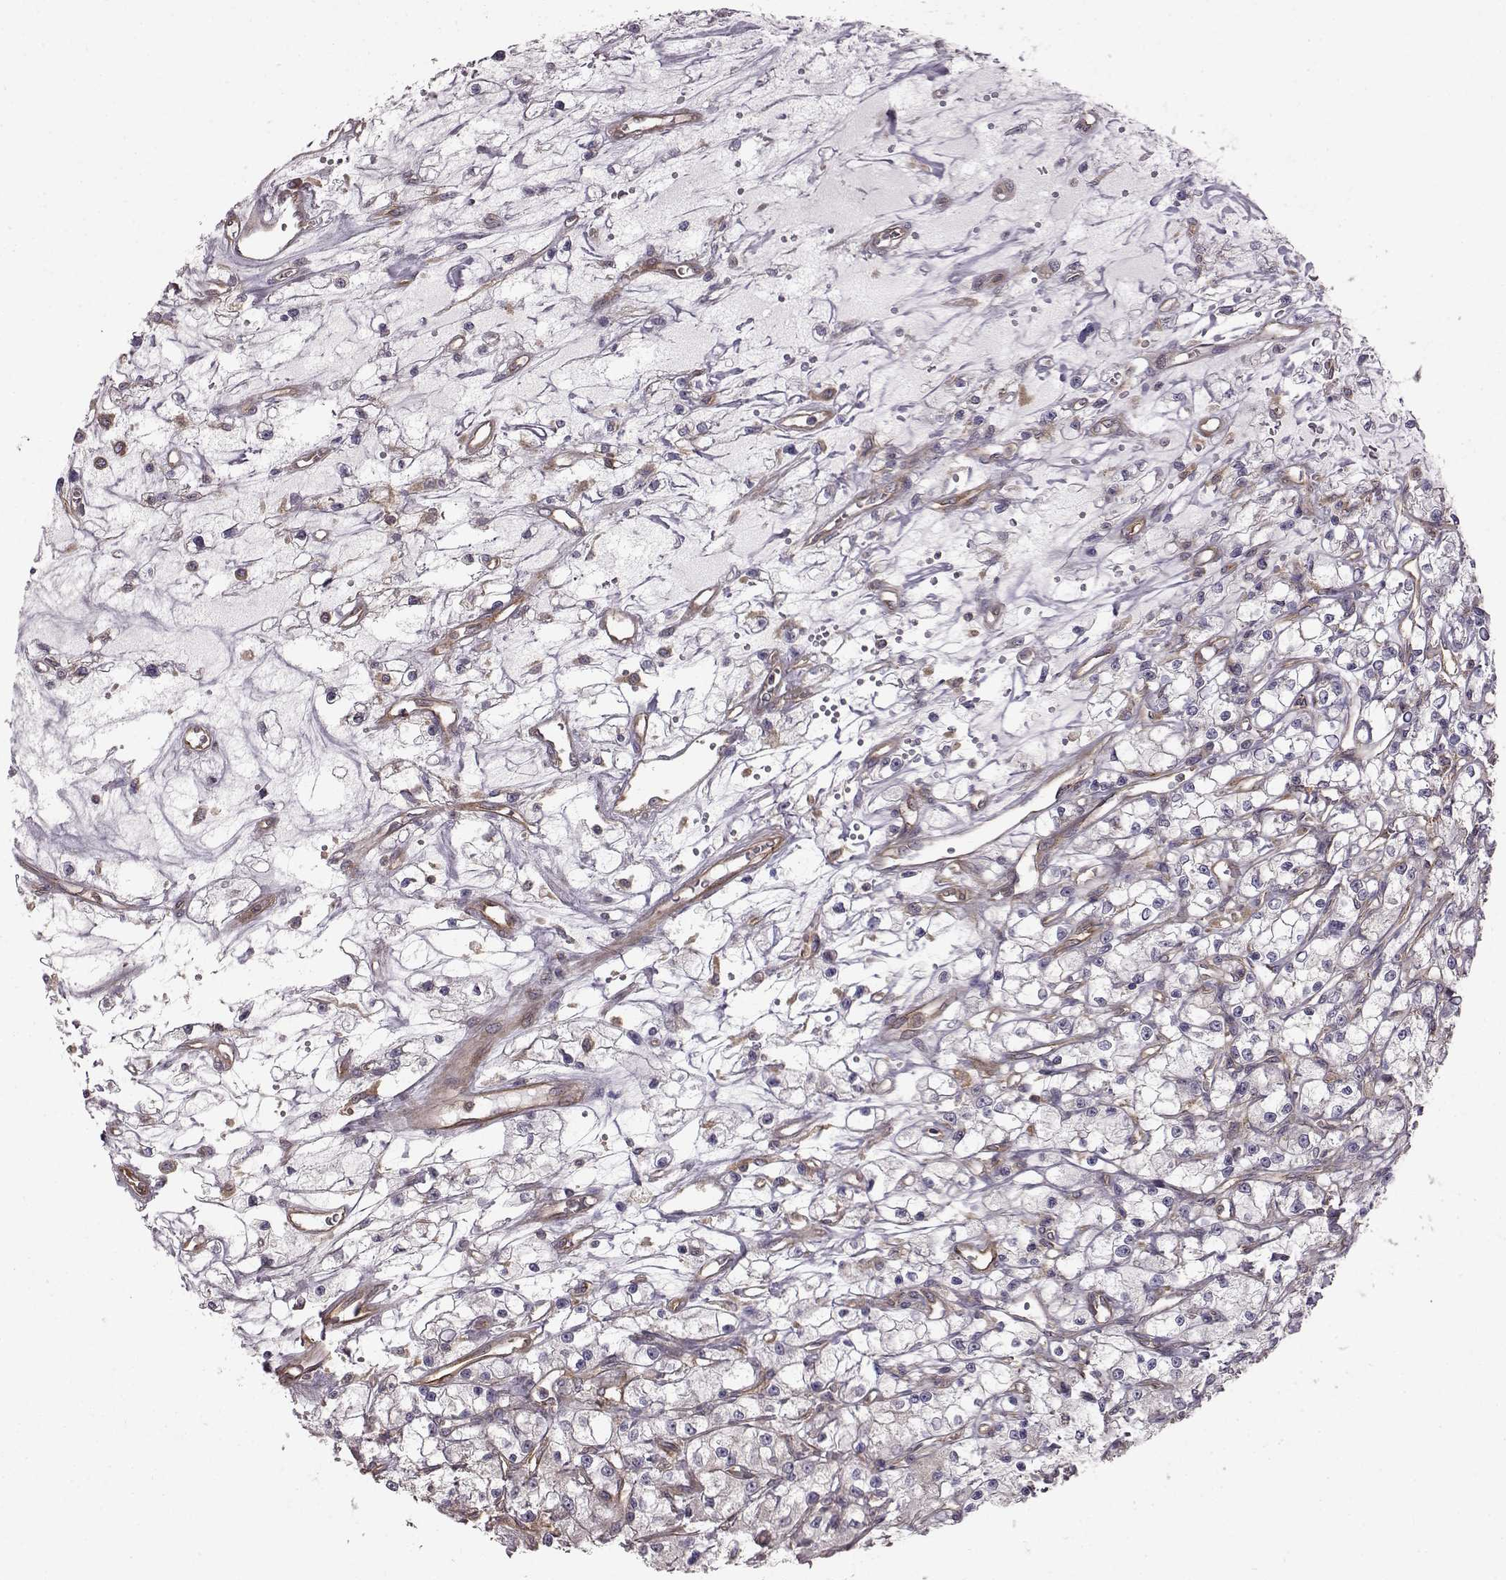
{"staining": {"intensity": "negative", "quantity": "none", "location": "none"}, "tissue": "renal cancer", "cell_type": "Tumor cells", "image_type": "cancer", "snomed": [{"axis": "morphology", "description": "Adenocarcinoma, NOS"}, {"axis": "topography", "description": "Kidney"}], "caption": "Tumor cells are negative for brown protein staining in renal cancer (adenocarcinoma).", "gene": "RABGAP1", "patient": {"sex": "female", "age": 59}}